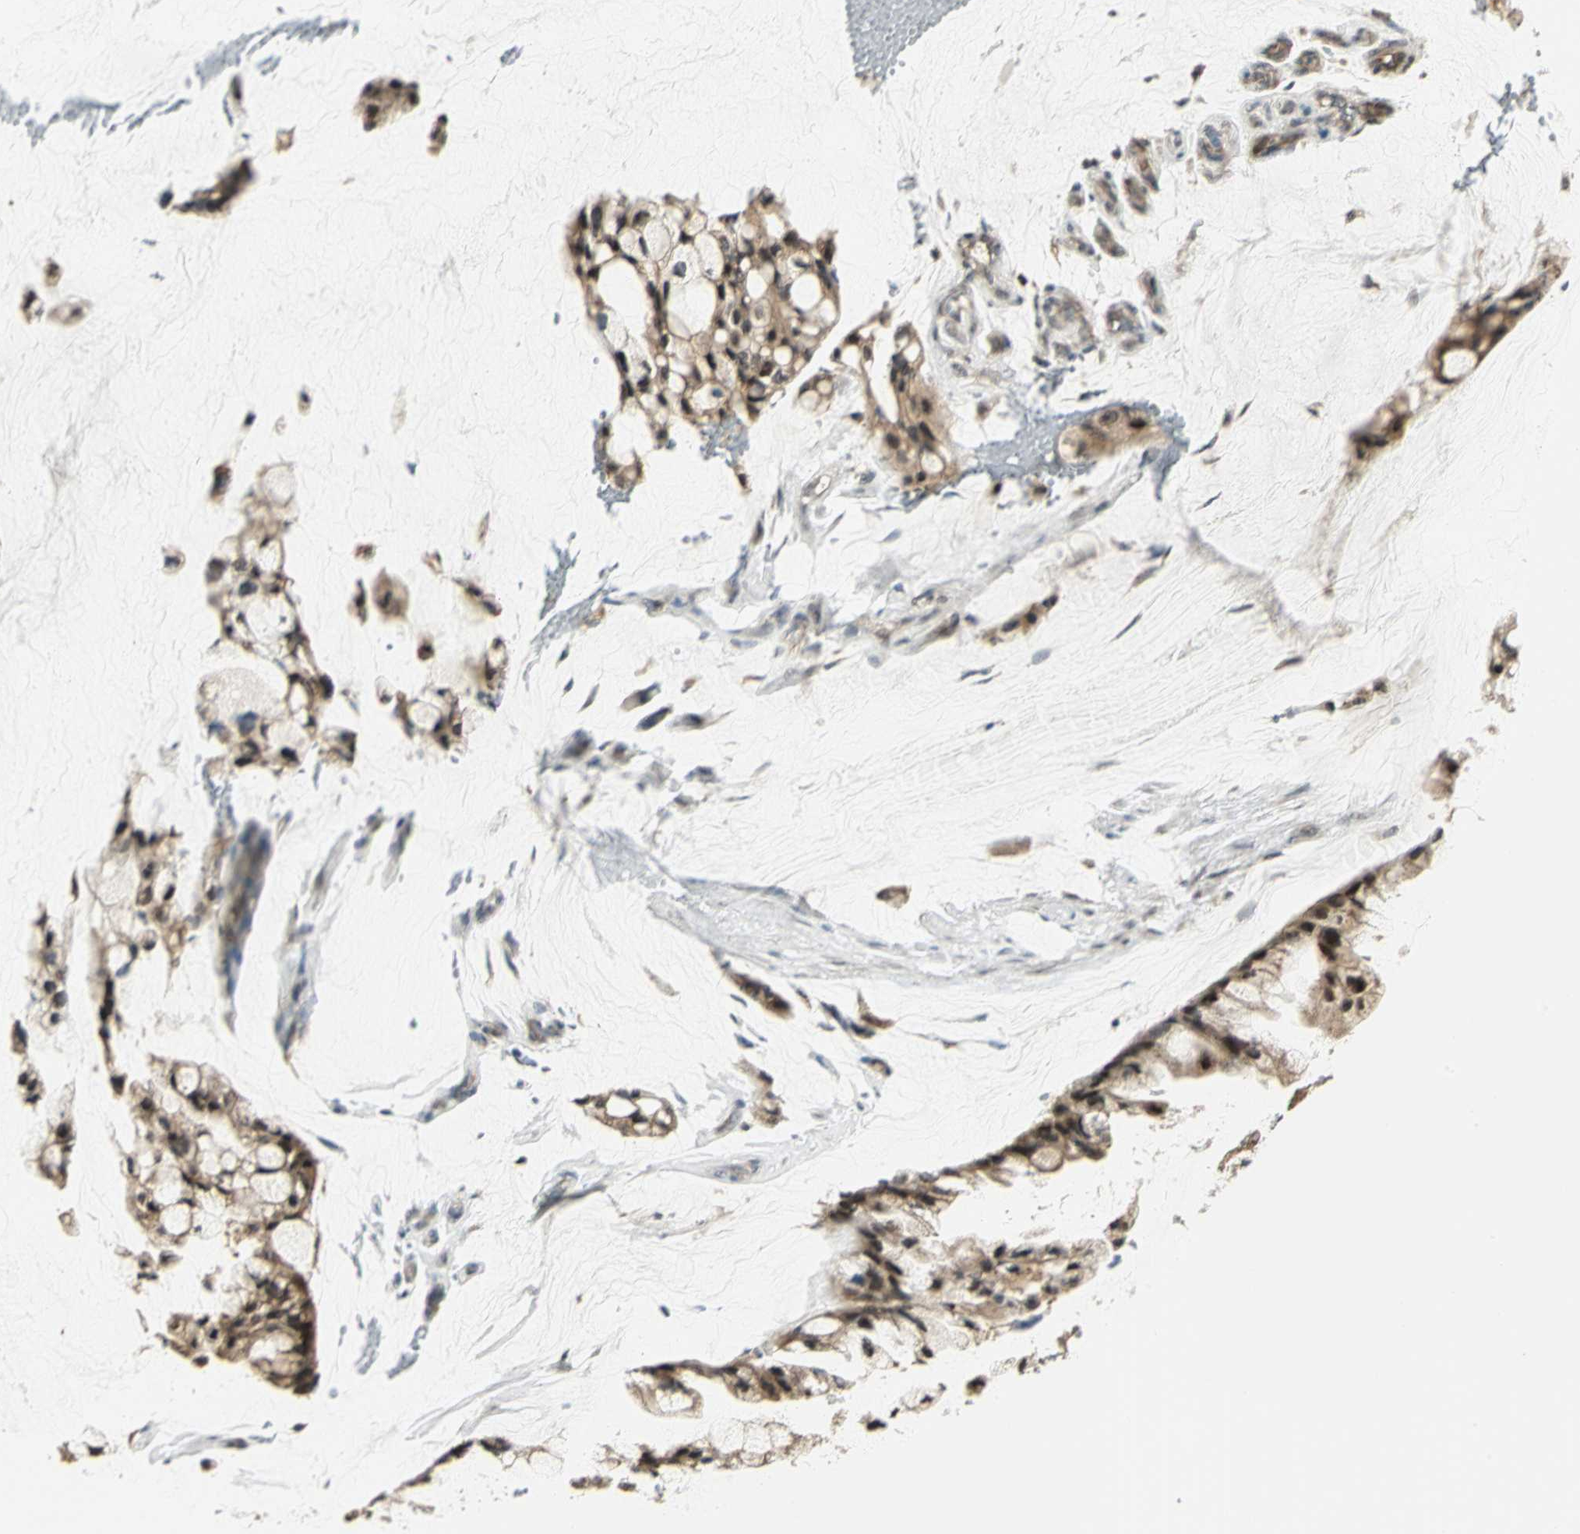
{"staining": {"intensity": "moderate", "quantity": ">75%", "location": "cytoplasmic/membranous,nuclear"}, "tissue": "ovarian cancer", "cell_type": "Tumor cells", "image_type": "cancer", "snomed": [{"axis": "morphology", "description": "Cystadenocarcinoma, mucinous, NOS"}, {"axis": "topography", "description": "Ovary"}], "caption": "A brown stain labels moderate cytoplasmic/membranous and nuclear positivity of a protein in ovarian cancer (mucinous cystadenocarcinoma) tumor cells.", "gene": "PSMC4", "patient": {"sex": "female", "age": 39}}